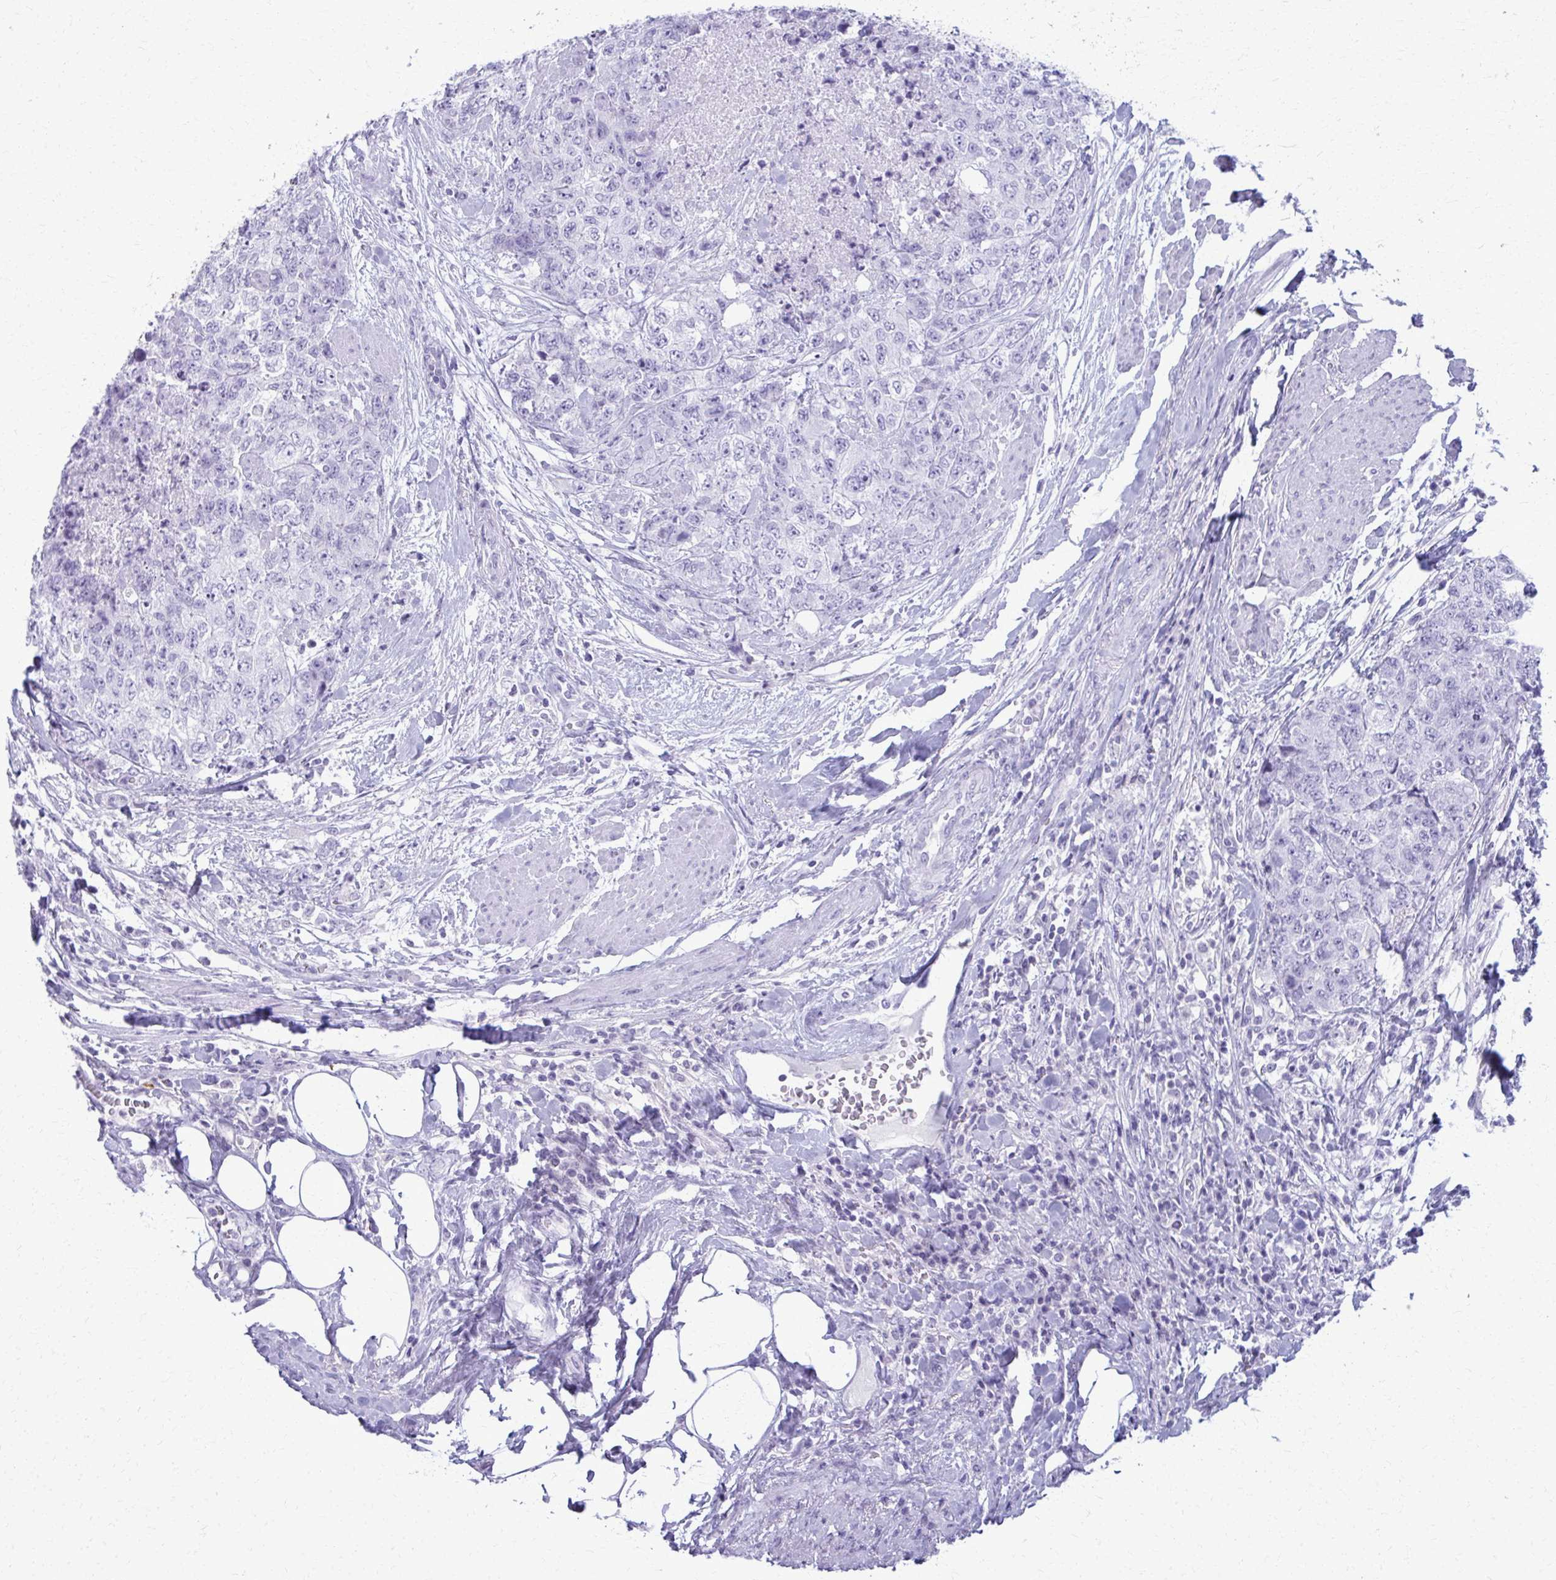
{"staining": {"intensity": "negative", "quantity": "none", "location": "none"}, "tissue": "urothelial cancer", "cell_type": "Tumor cells", "image_type": "cancer", "snomed": [{"axis": "morphology", "description": "Urothelial carcinoma, High grade"}, {"axis": "topography", "description": "Urinary bladder"}], "caption": "Immunohistochemical staining of urothelial cancer exhibits no significant expression in tumor cells.", "gene": "ACSM2B", "patient": {"sex": "female", "age": 78}}